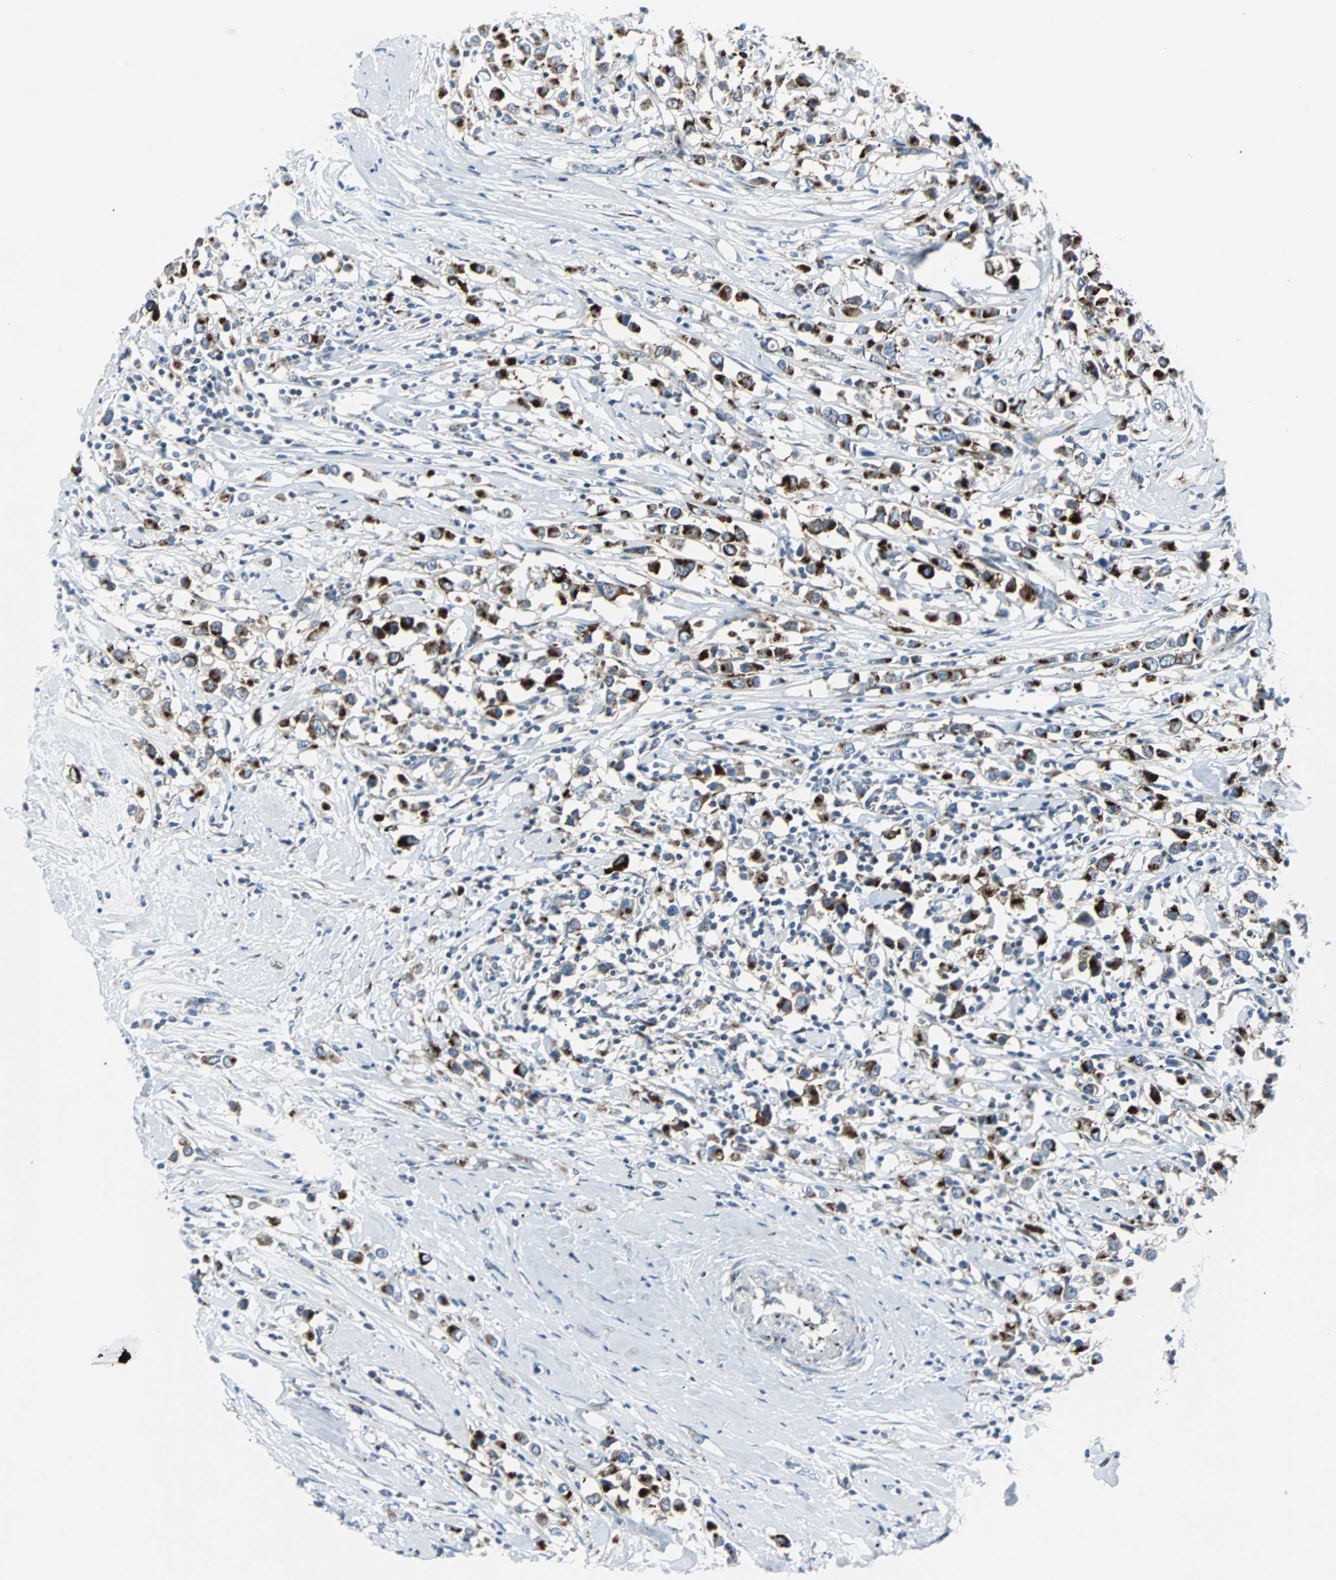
{"staining": {"intensity": "strong", "quantity": ">75%", "location": "cytoplasmic/membranous"}, "tissue": "breast cancer", "cell_type": "Tumor cells", "image_type": "cancer", "snomed": [{"axis": "morphology", "description": "Duct carcinoma"}, {"axis": "topography", "description": "Breast"}], "caption": "Brown immunohistochemical staining in human breast cancer (invasive ductal carcinoma) exhibits strong cytoplasmic/membranous staining in approximately >75% of tumor cells. The staining was performed using DAB (3,3'-diaminobenzidine) to visualize the protein expression in brown, while the nuclei were stained in blue with hematoxylin (Magnification: 20x).", "gene": "BBC3", "patient": {"sex": "female", "age": 61}}